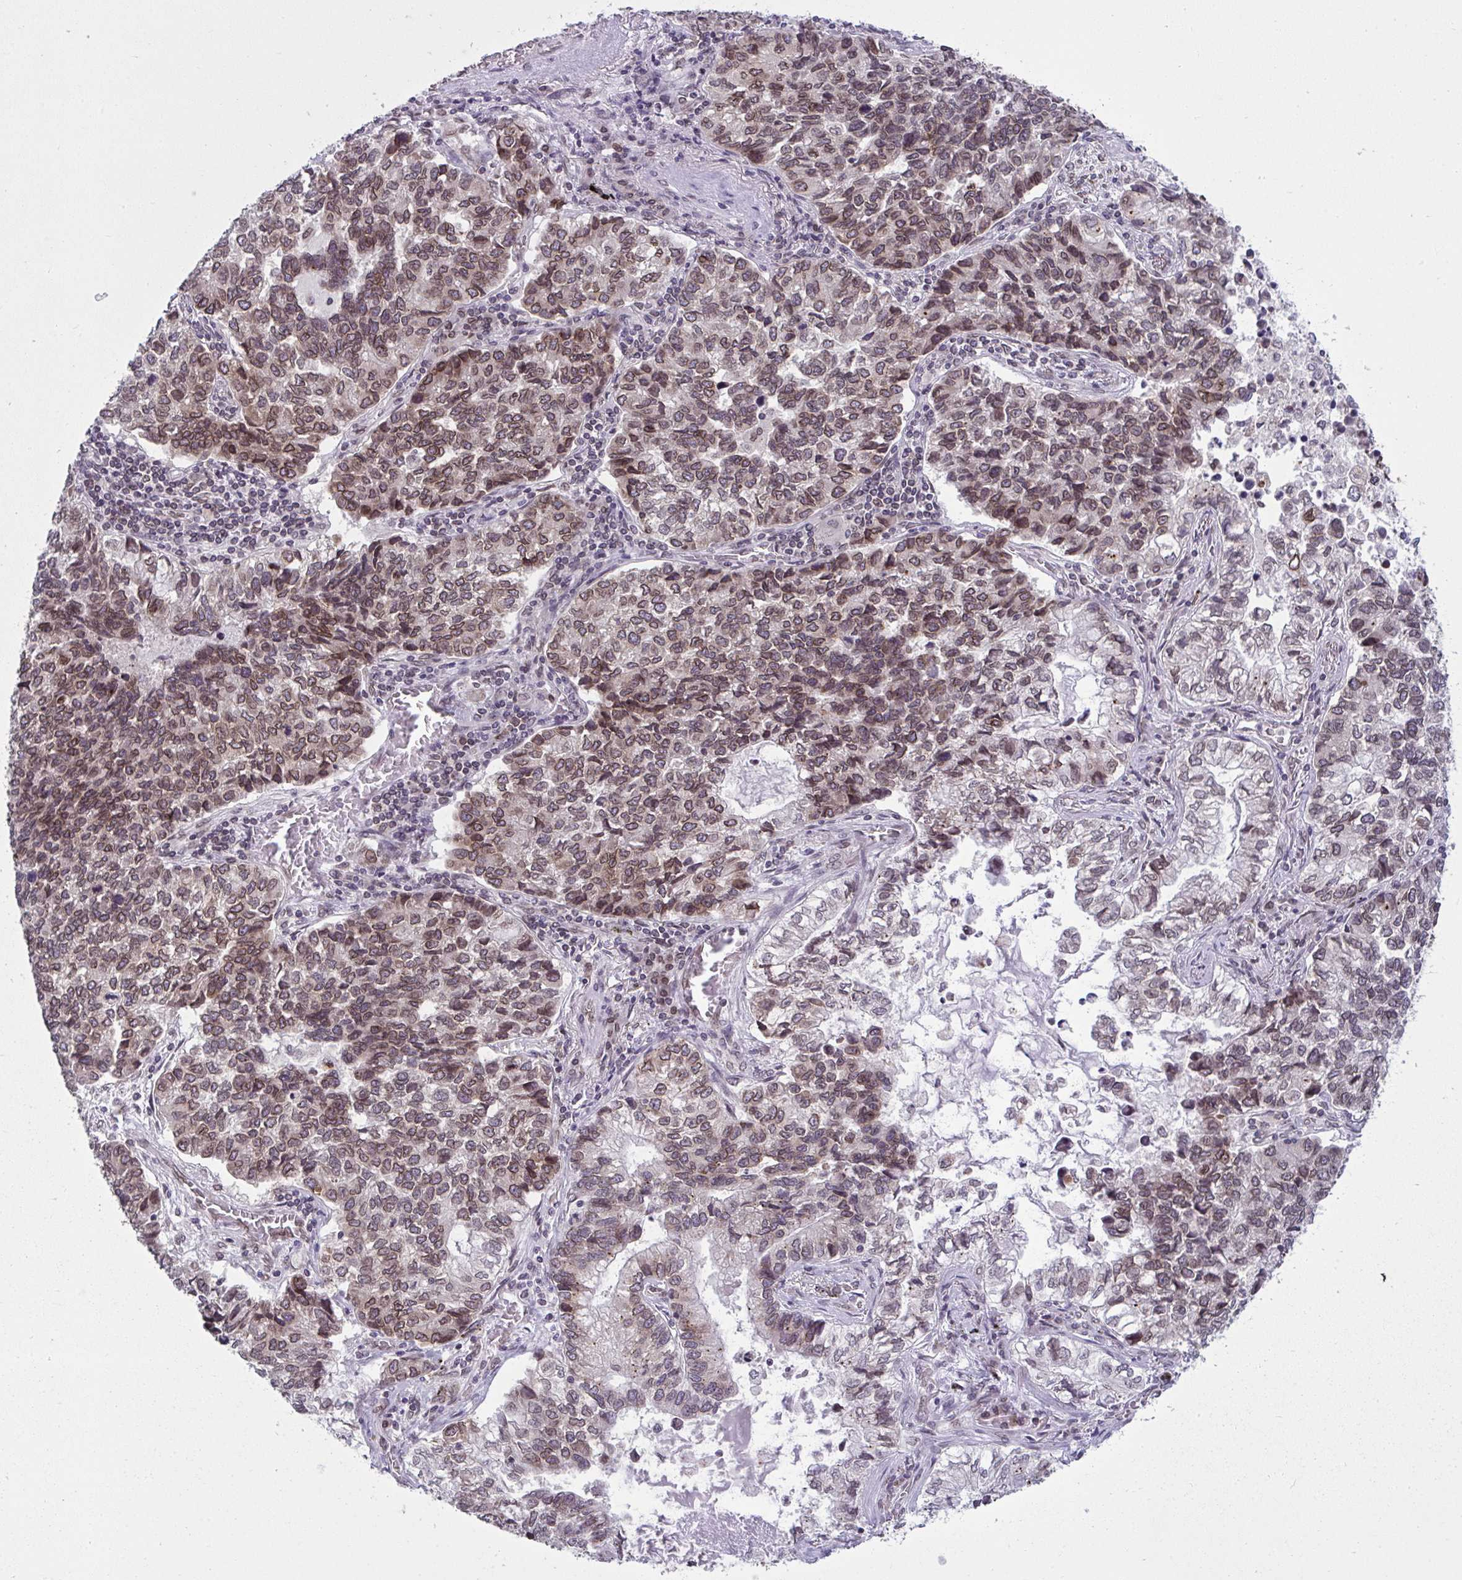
{"staining": {"intensity": "moderate", "quantity": ">75%", "location": "cytoplasmic/membranous,nuclear"}, "tissue": "lung cancer", "cell_type": "Tumor cells", "image_type": "cancer", "snomed": [{"axis": "morphology", "description": "Adenocarcinoma, NOS"}, {"axis": "topography", "description": "Lymph node"}, {"axis": "topography", "description": "Lung"}], "caption": "Moderate cytoplasmic/membranous and nuclear positivity for a protein is identified in about >75% of tumor cells of lung cancer using immunohistochemistry (IHC).", "gene": "RANBP2", "patient": {"sex": "male", "age": 66}}